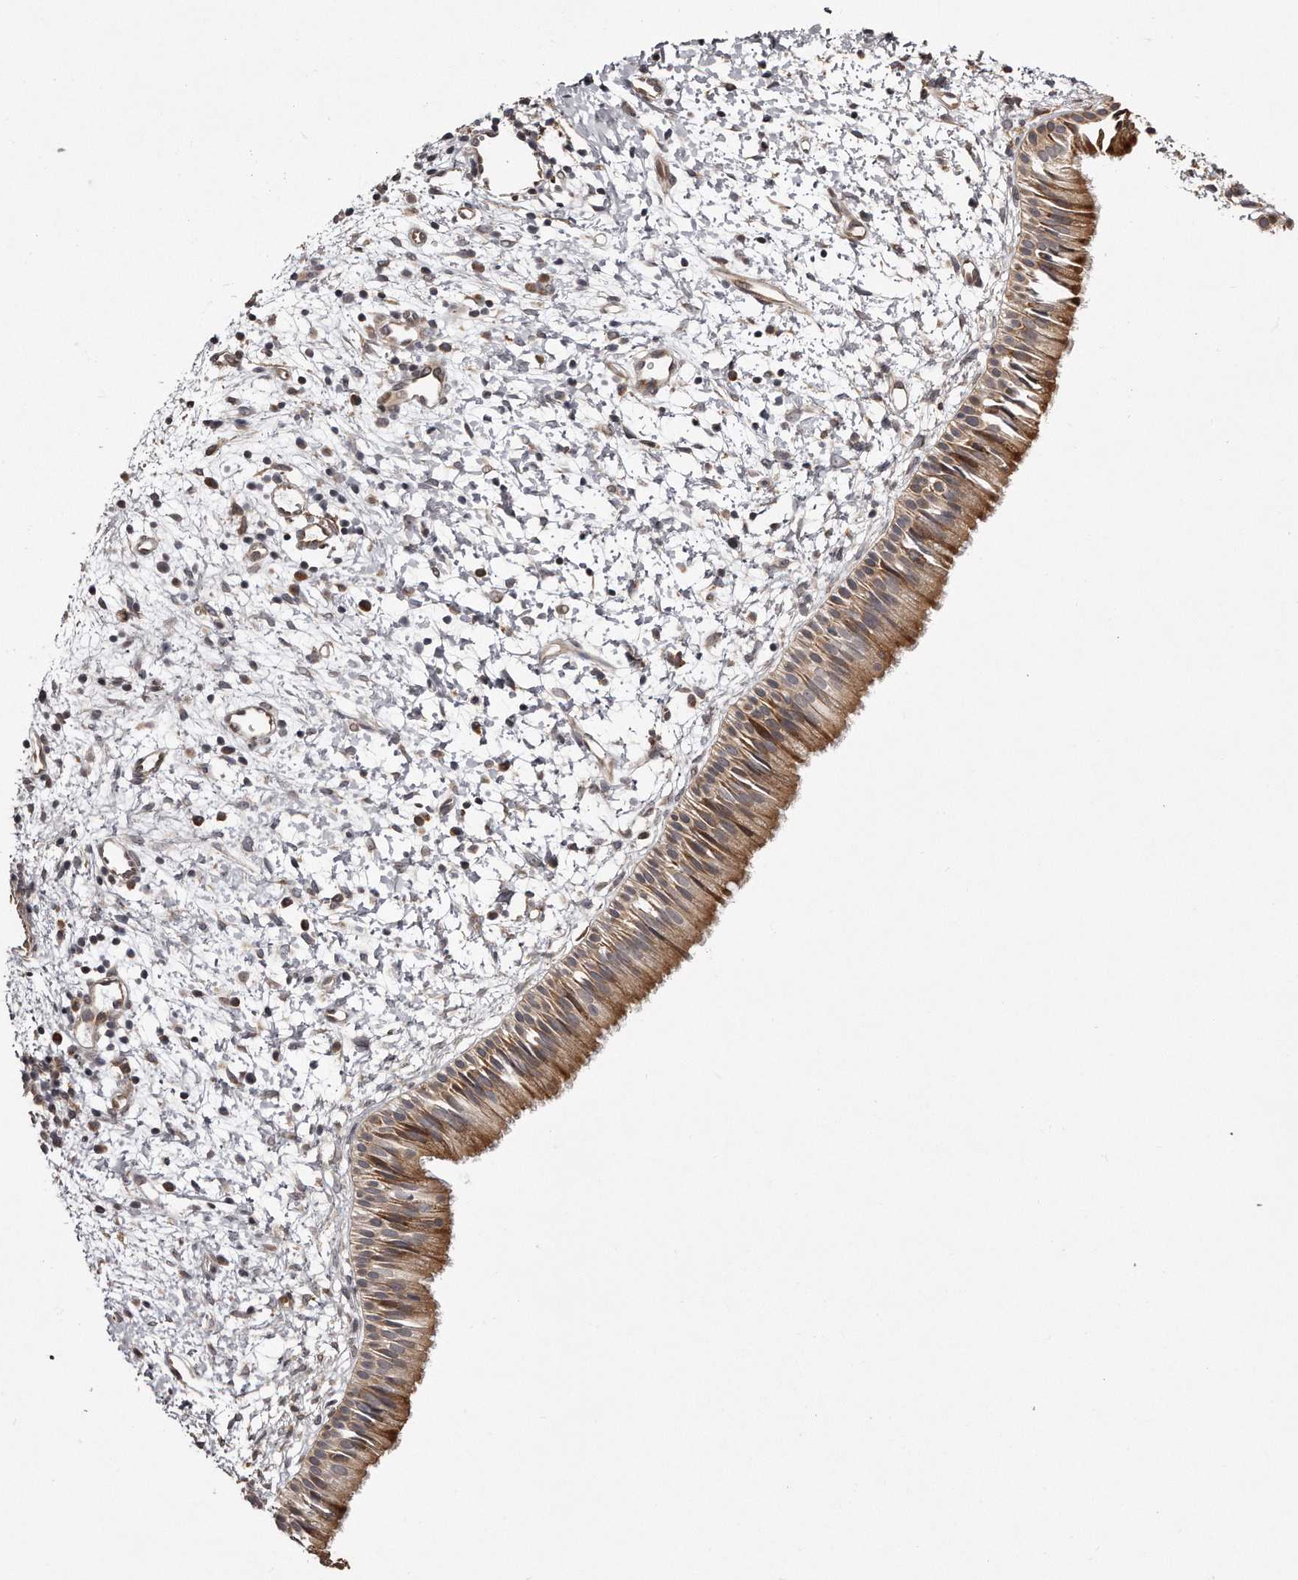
{"staining": {"intensity": "moderate", "quantity": ">75%", "location": "cytoplasmic/membranous"}, "tissue": "nasopharynx", "cell_type": "Respiratory epithelial cells", "image_type": "normal", "snomed": [{"axis": "morphology", "description": "Normal tissue, NOS"}, {"axis": "topography", "description": "Nasopharynx"}], "caption": "DAB (3,3'-diaminobenzidine) immunohistochemical staining of normal human nasopharynx displays moderate cytoplasmic/membranous protein staining in approximately >75% of respiratory epithelial cells. Using DAB (3,3'-diaminobenzidine) (brown) and hematoxylin (blue) stains, captured at high magnification using brightfield microscopy.", "gene": "TRAPPC14", "patient": {"sex": "male", "age": 22}}